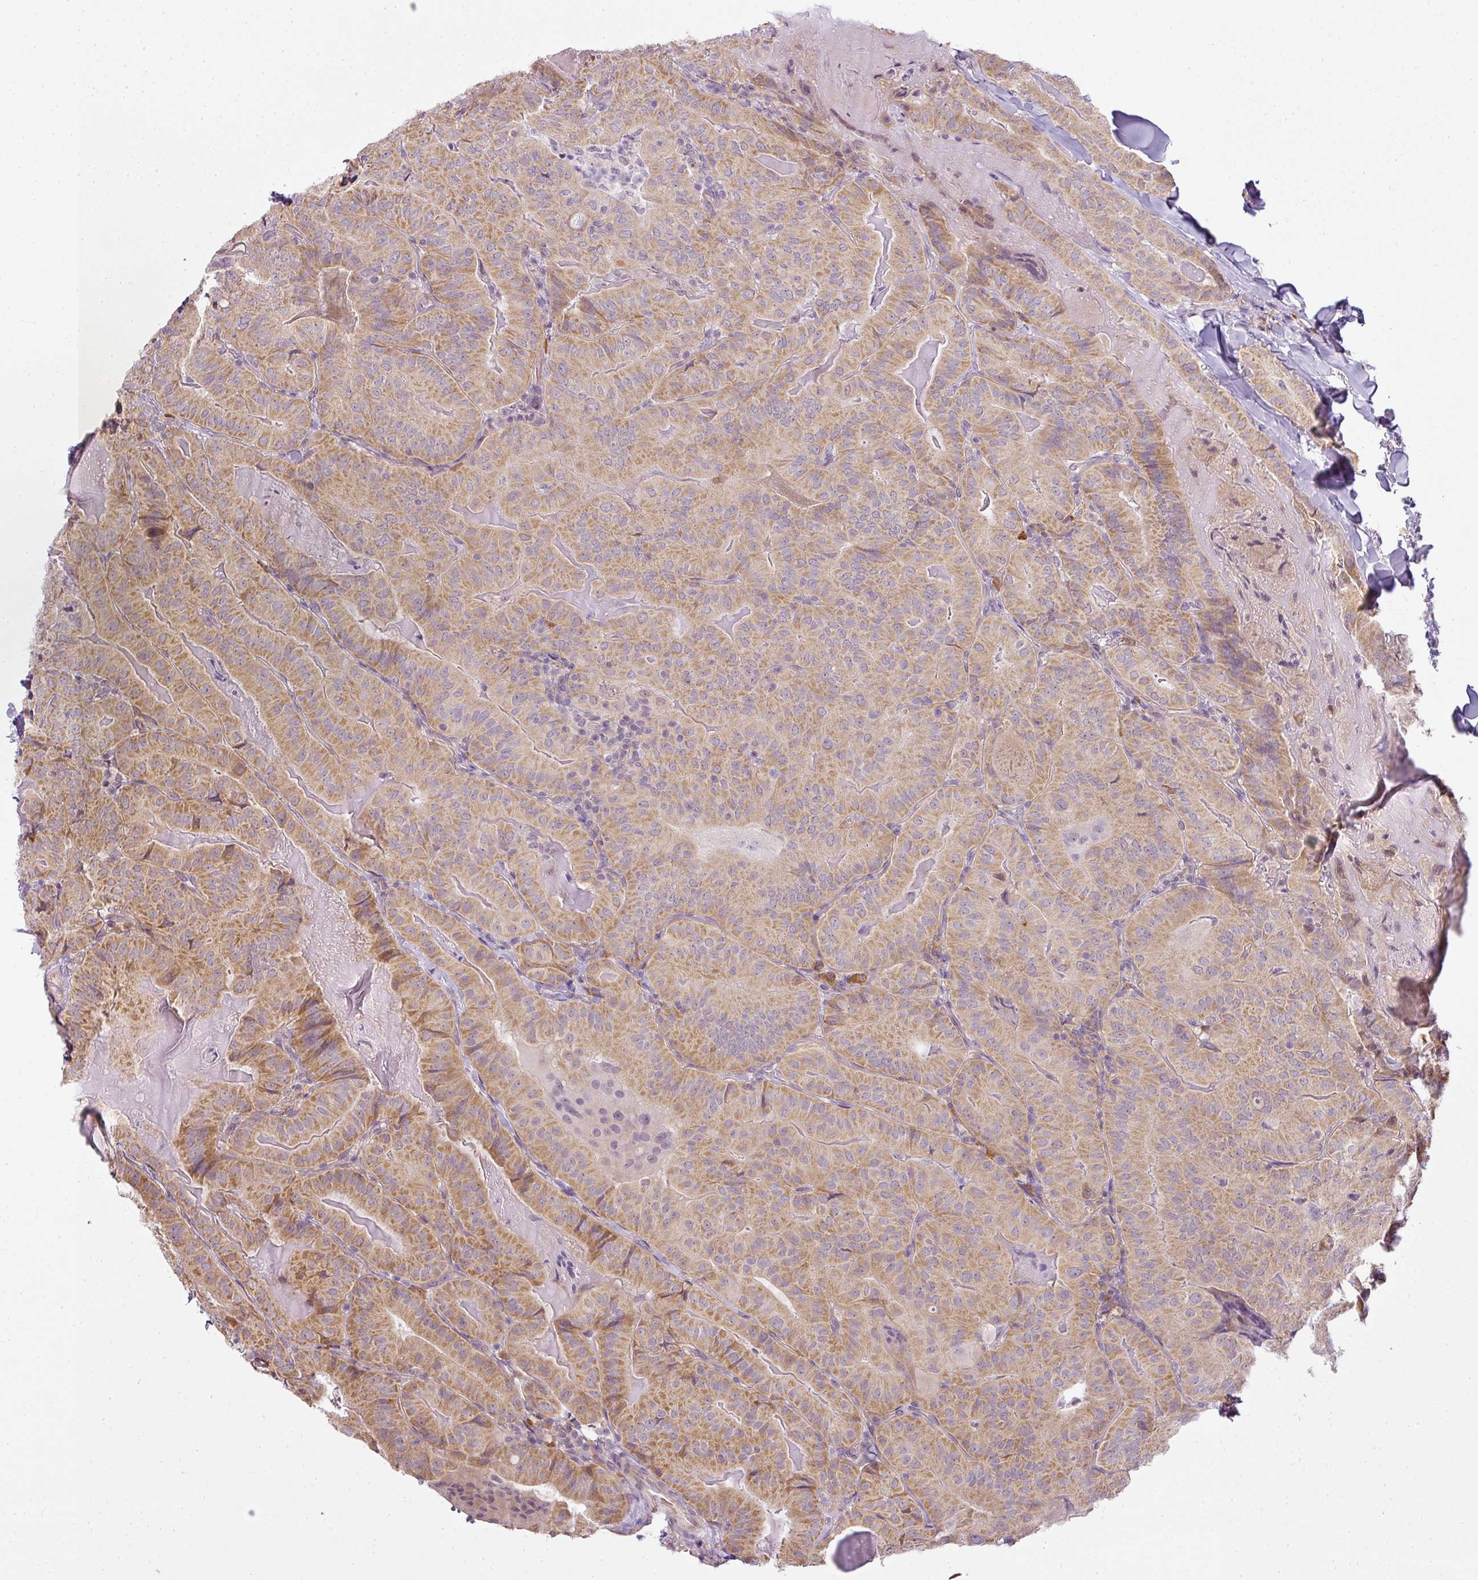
{"staining": {"intensity": "moderate", "quantity": ">75%", "location": "cytoplasmic/membranous"}, "tissue": "thyroid cancer", "cell_type": "Tumor cells", "image_type": "cancer", "snomed": [{"axis": "morphology", "description": "Papillary adenocarcinoma, NOS"}, {"axis": "topography", "description": "Thyroid gland"}], "caption": "A brown stain labels moderate cytoplasmic/membranous positivity of a protein in thyroid cancer tumor cells.", "gene": "LY75", "patient": {"sex": "female", "age": 68}}